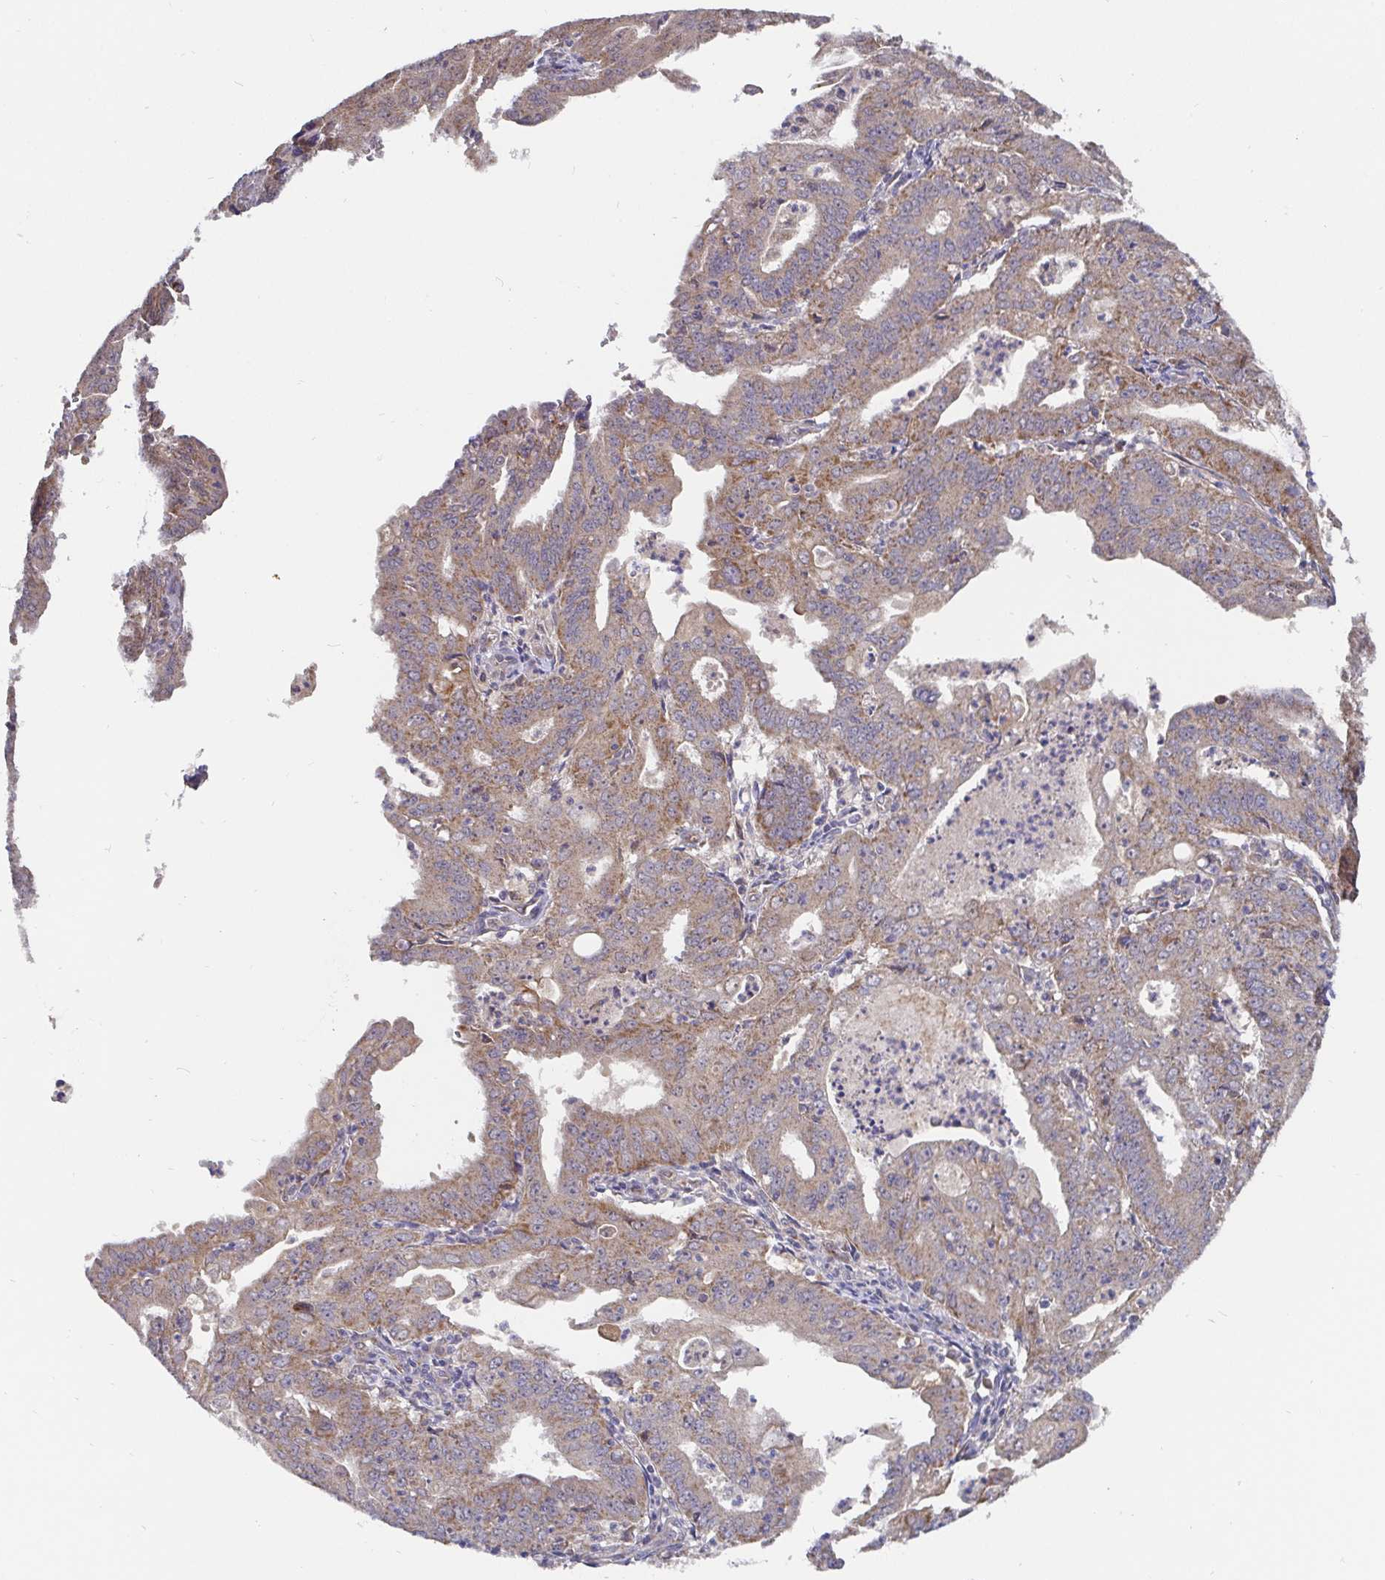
{"staining": {"intensity": "moderate", "quantity": ">75%", "location": "cytoplasmic/membranous"}, "tissue": "cervical cancer", "cell_type": "Tumor cells", "image_type": "cancer", "snomed": [{"axis": "morphology", "description": "Adenocarcinoma, NOS"}, {"axis": "topography", "description": "Cervix"}], "caption": "Immunohistochemistry (IHC) of cervical cancer (adenocarcinoma) displays medium levels of moderate cytoplasmic/membranous expression in approximately >75% of tumor cells. (brown staining indicates protein expression, while blue staining denotes nuclei).", "gene": "PDF", "patient": {"sex": "female", "age": 56}}